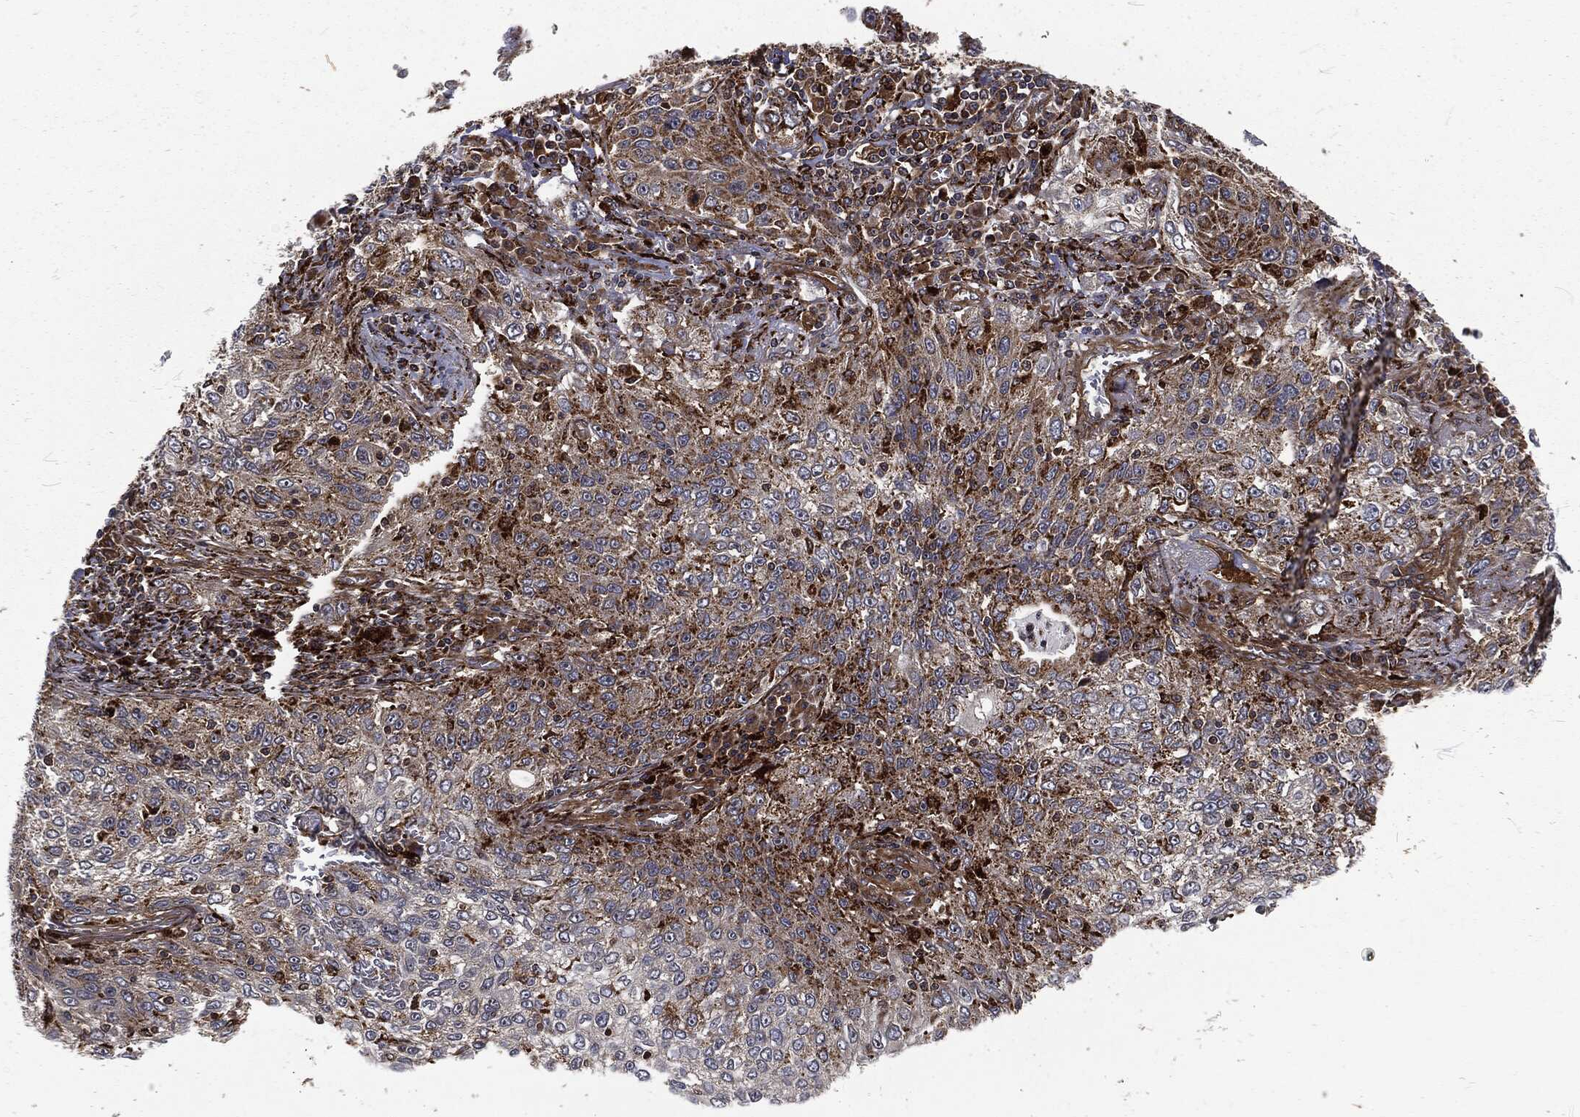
{"staining": {"intensity": "moderate", "quantity": "<25%", "location": "cytoplasmic/membranous"}, "tissue": "lung cancer", "cell_type": "Tumor cells", "image_type": "cancer", "snomed": [{"axis": "morphology", "description": "Squamous cell carcinoma, NOS"}, {"axis": "topography", "description": "Lung"}], "caption": "Squamous cell carcinoma (lung) stained with a brown dye demonstrates moderate cytoplasmic/membranous positive positivity in approximately <25% of tumor cells.", "gene": "RFTN1", "patient": {"sex": "female", "age": 69}}